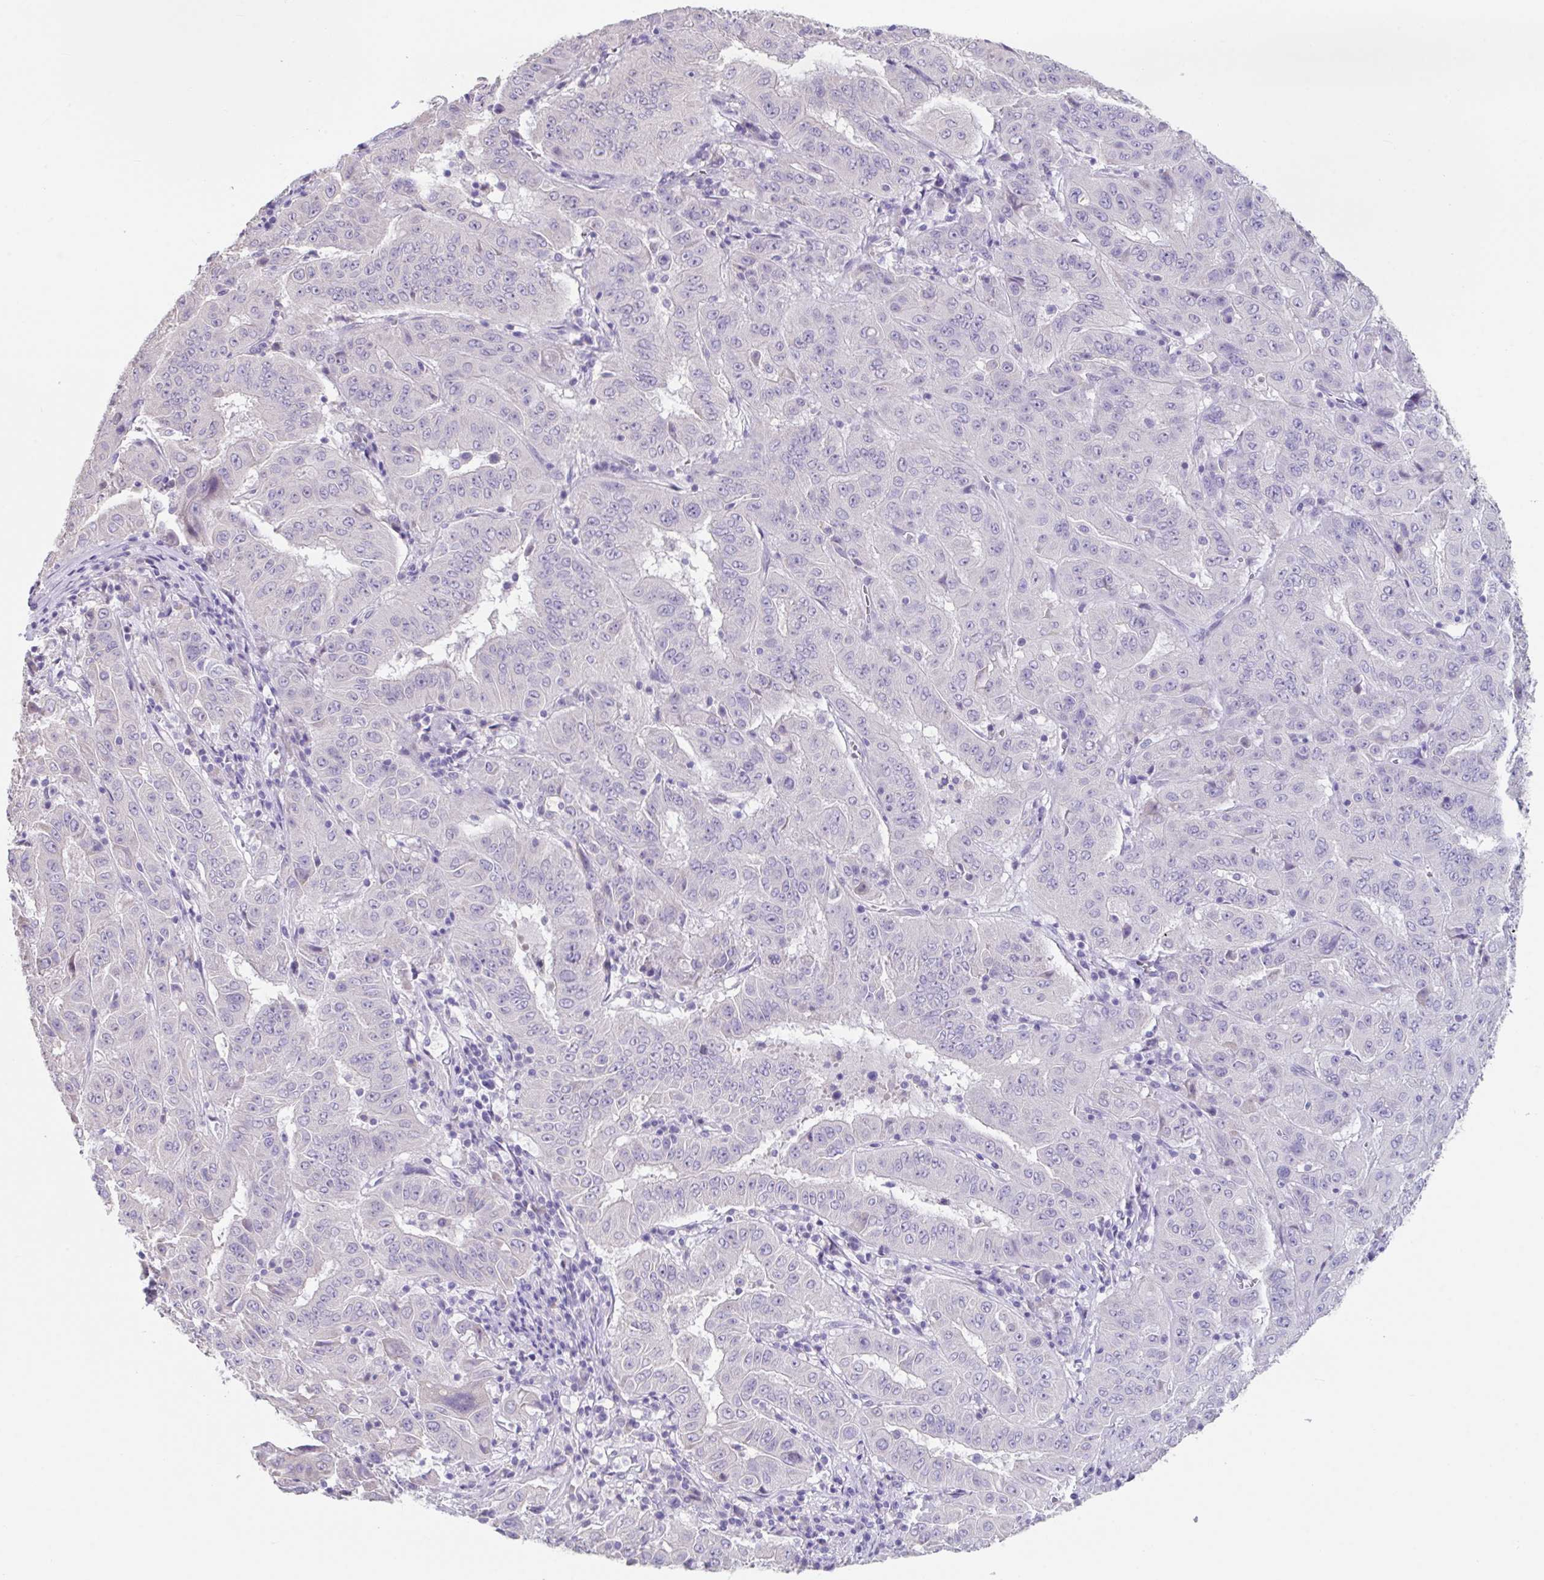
{"staining": {"intensity": "negative", "quantity": "none", "location": "none"}, "tissue": "pancreatic cancer", "cell_type": "Tumor cells", "image_type": "cancer", "snomed": [{"axis": "morphology", "description": "Adenocarcinoma, NOS"}, {"axis": "topography", "description": "Pancreas"}], "caption": "Tumor cells are negative for protein expression in human adenocarcinoma (pancreatic).", "gene": "SLC44A4", "patient": {"sex": "male", "age": 63}}